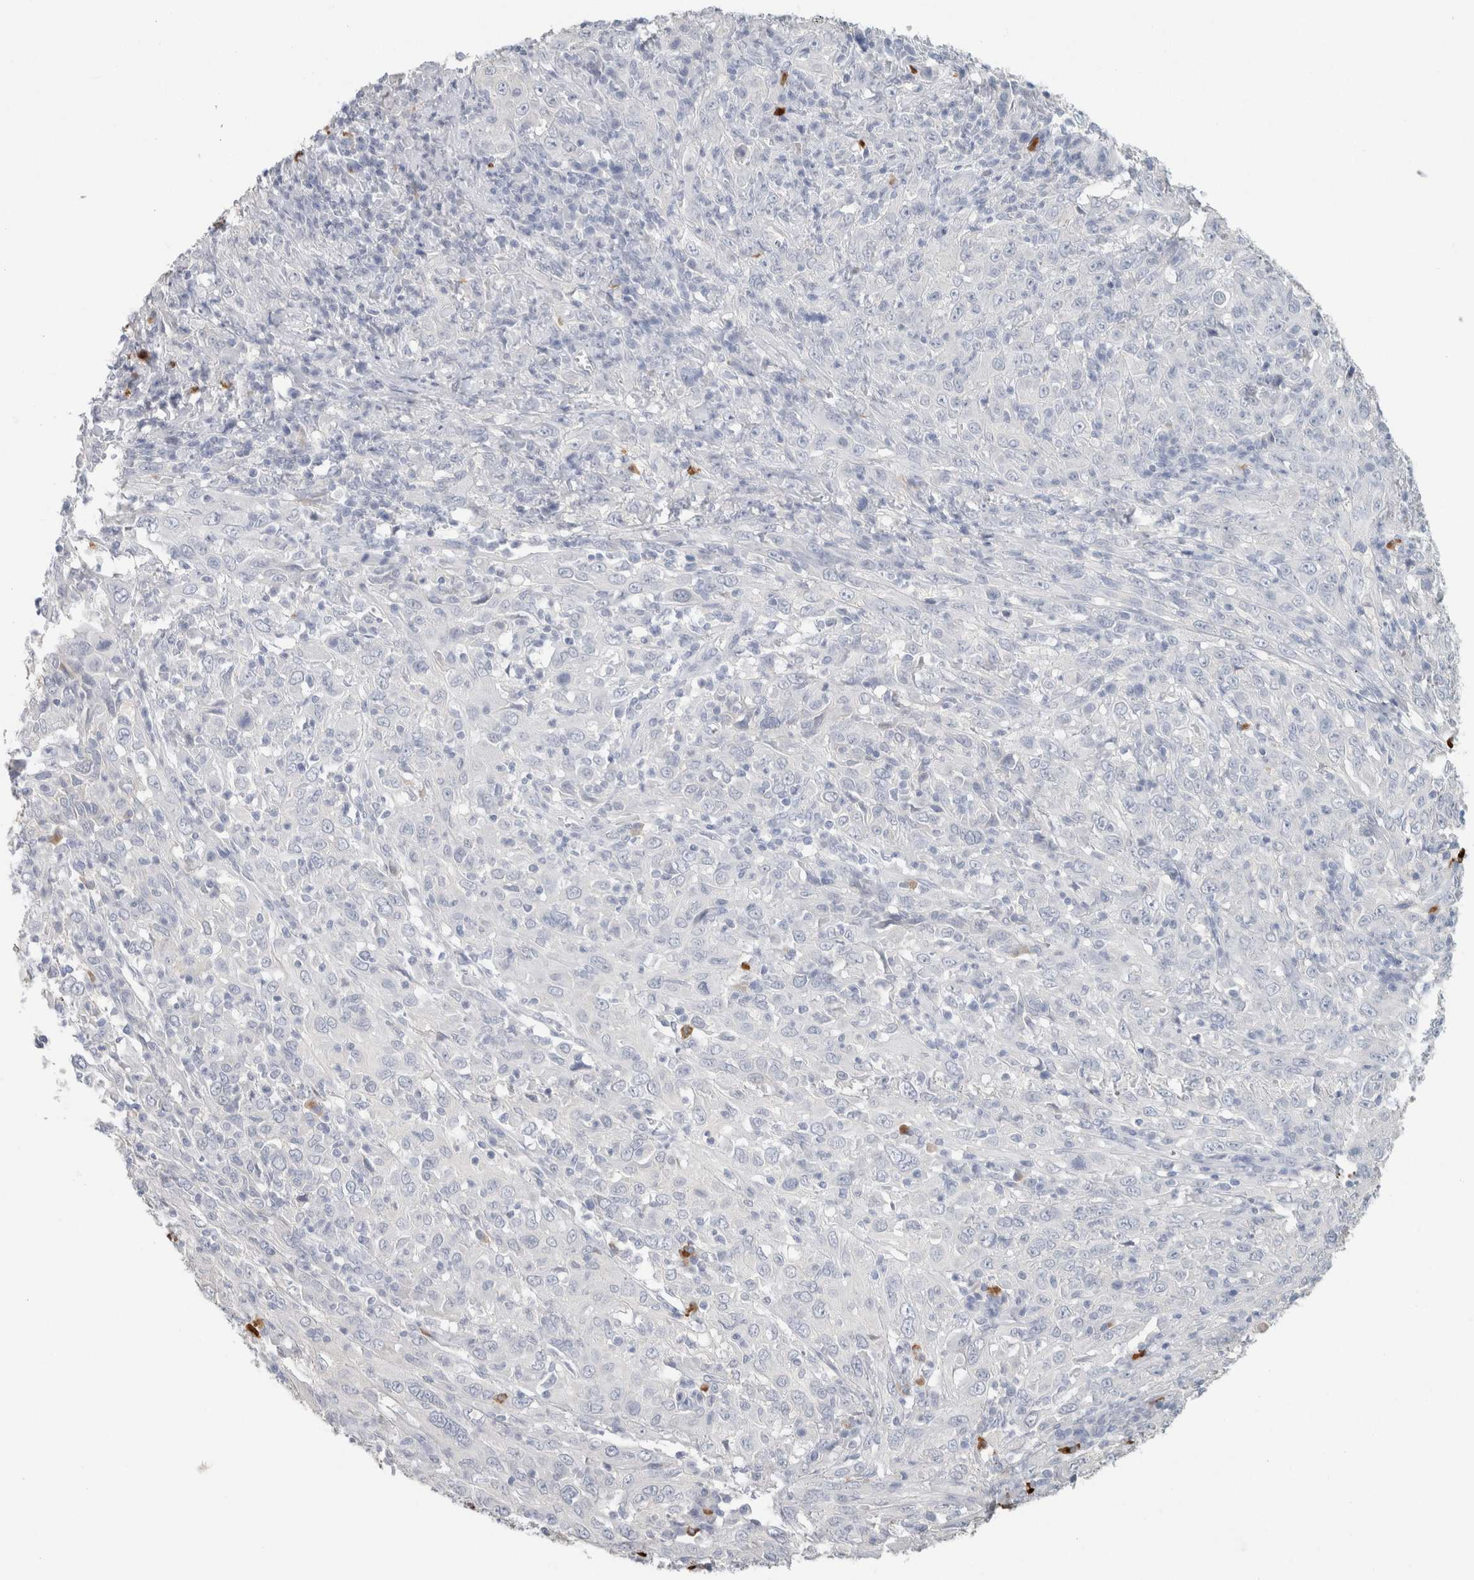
{"staining": {"intensity": "negative", "quantity": "none", "location": "none"}, "tissue": "cervical cancer", "cell_type": "Tumor cells", "image_type": "cancer", "snomed": [{"axis": "morphology", "description": "Squamous cell carcinoma, NOS"}, {"axis": "topography", "description": "Cervix"}], "caption": "High magnification brightfield microscopy of cervical squamous cell carcinoma stained with DAB (brown) and counterstained with hematoxylin (blue): tumor cells show no significant staining.", "gene": "IL6", "patient": {"sex": "female", "age": 46}}